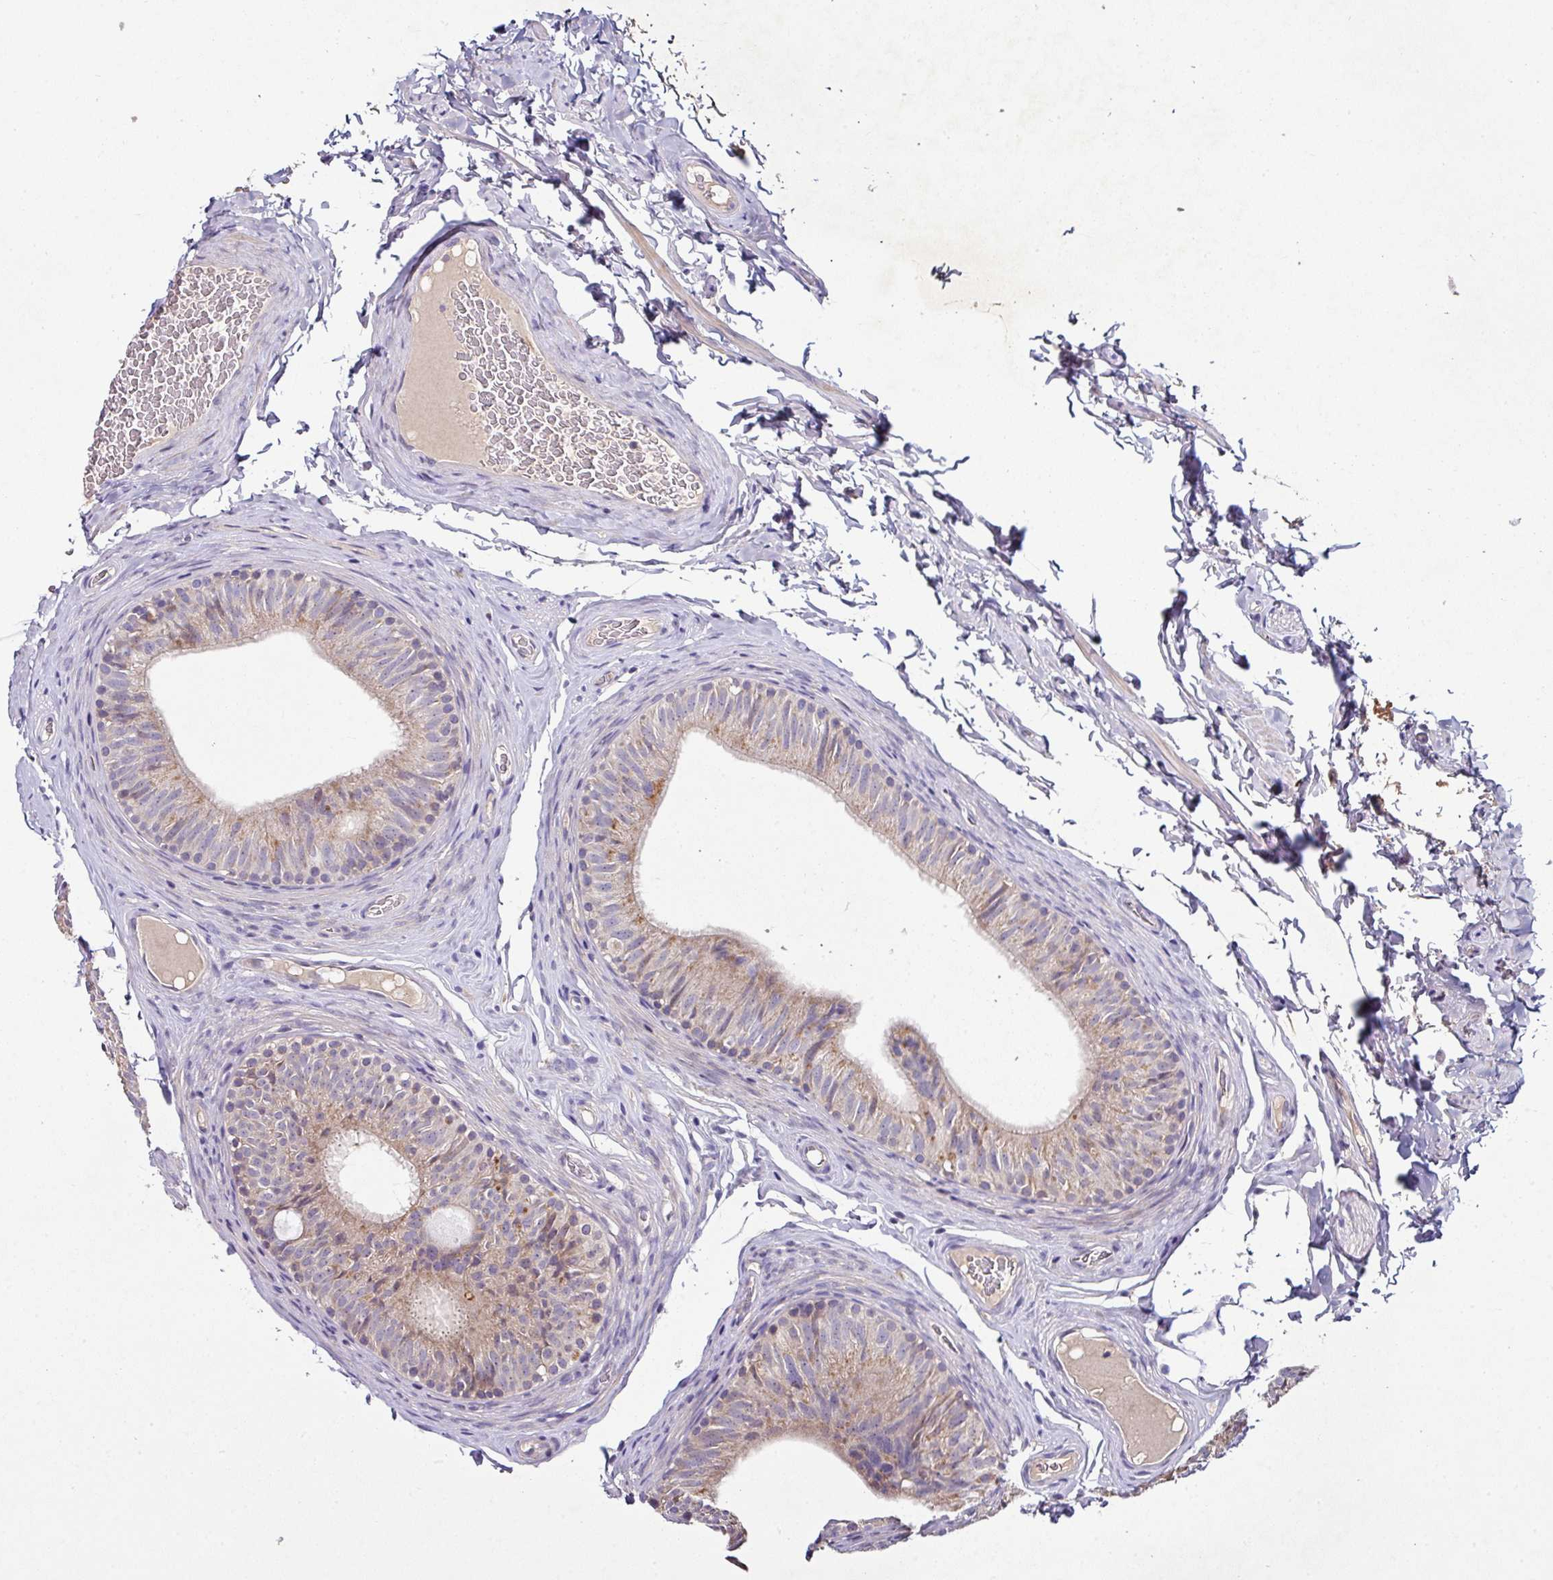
{"staining": {"intensity": "weak", "quantity": ">75%", "location": "cytoplasmic/membranous"}, "tissue": "epididymis", "cell_type": "Glandular cells", "image_type": "normal", "snomed": [{"axis": "morphology", "description": "Normal tissue, NOS"}, {"axis": "topography", "description": "Epididymis"}], "caption": "Approximately >75% of glandular cells in unremarkable human epididymis show weak cytoplasmic/membranous protein staining as visualized by brown immunohistochemical staining.", "gene": "AEBP2", "patient": {"sex": "male", "age": 34}}